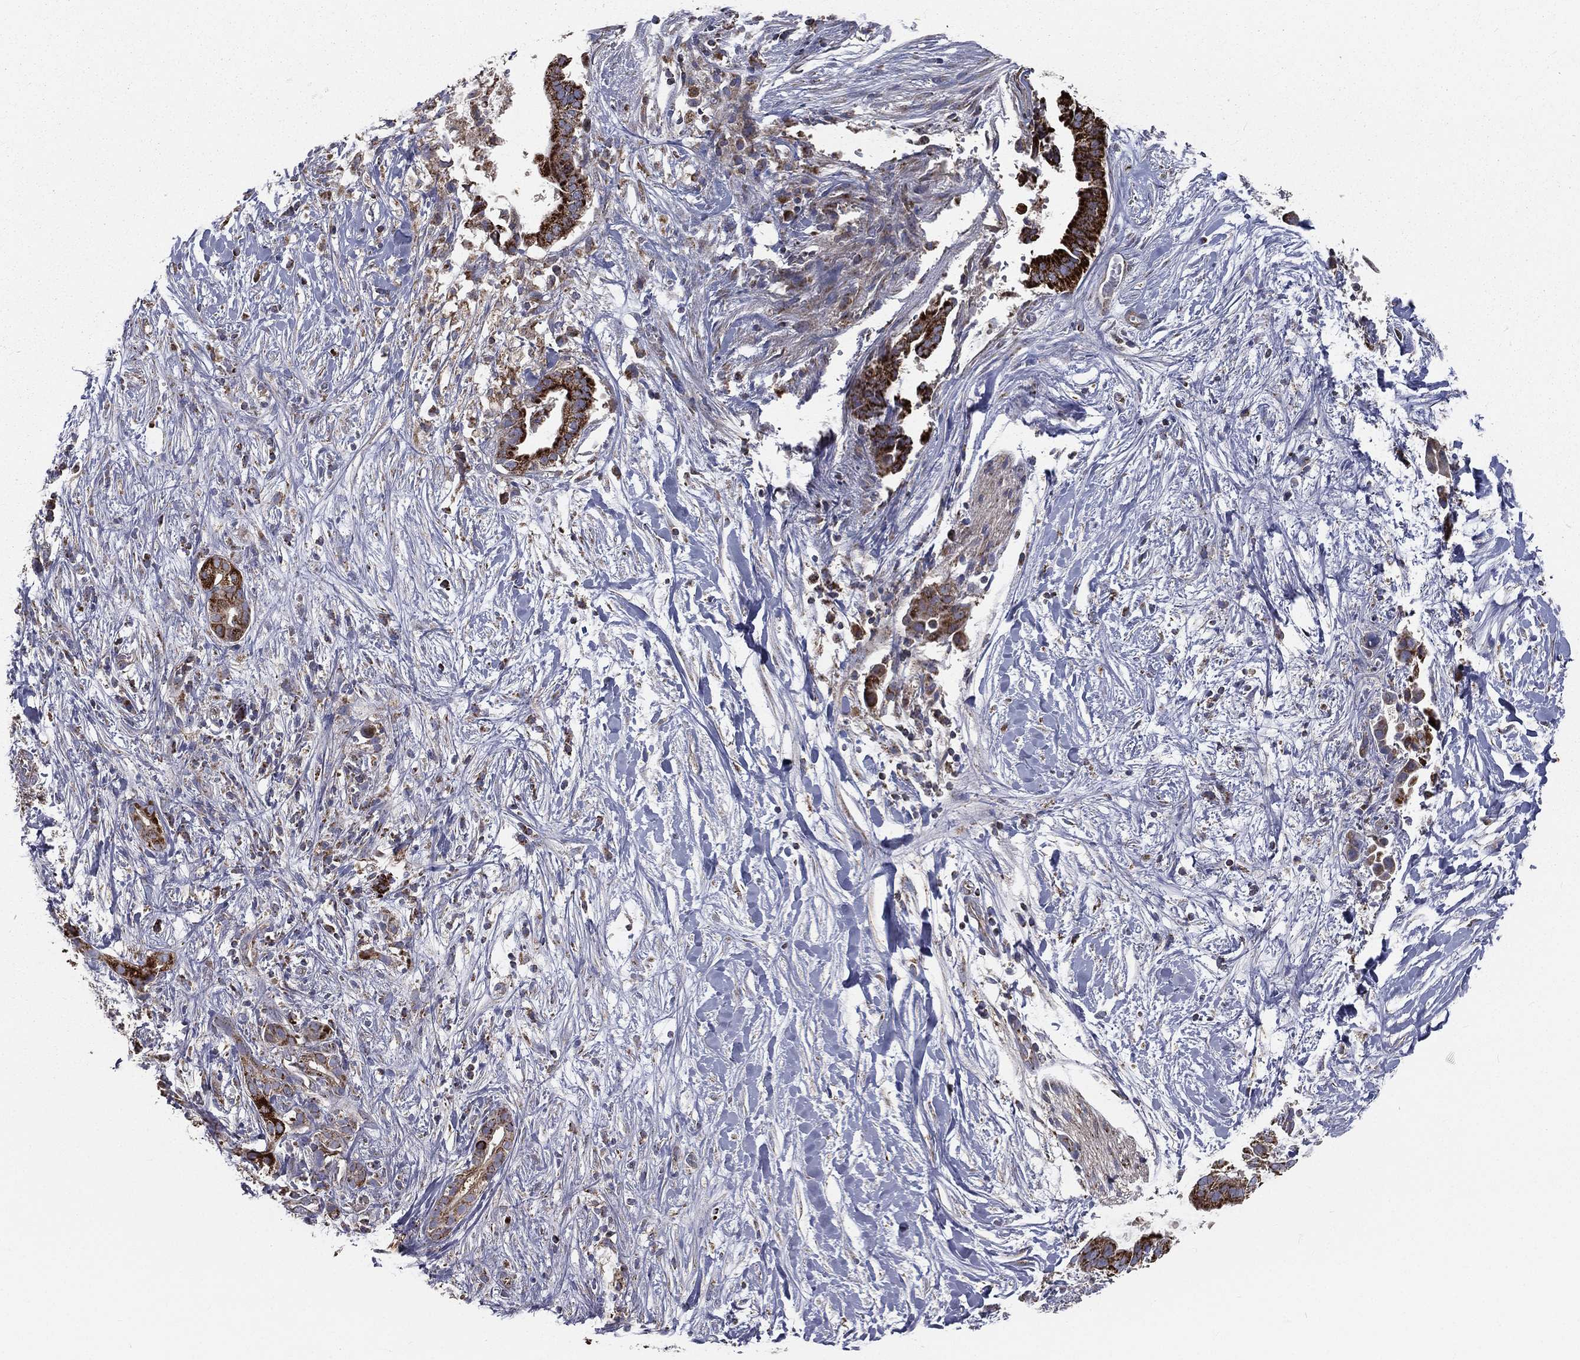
{"staining": {"intensity": "strong", "quantity": ">75%", "location": "cytoplasmic/membranous"}, "tissue": "pancreatic cancer", "cell_type": "Tumor cells", "image_type": "cancer", "snomed": [{"axis": "morphology", "description": "Adenocarcinoma, NOS"}, {"axis": "topography", "description": "Pancreas"}], "caption": "Human pancreatic cancer (adenocarcinoma) stained with a protein marker demonstrates strong staining in tumor cells.", "gene": "HADH", "patient": {"sex": "male", "age": 61}}